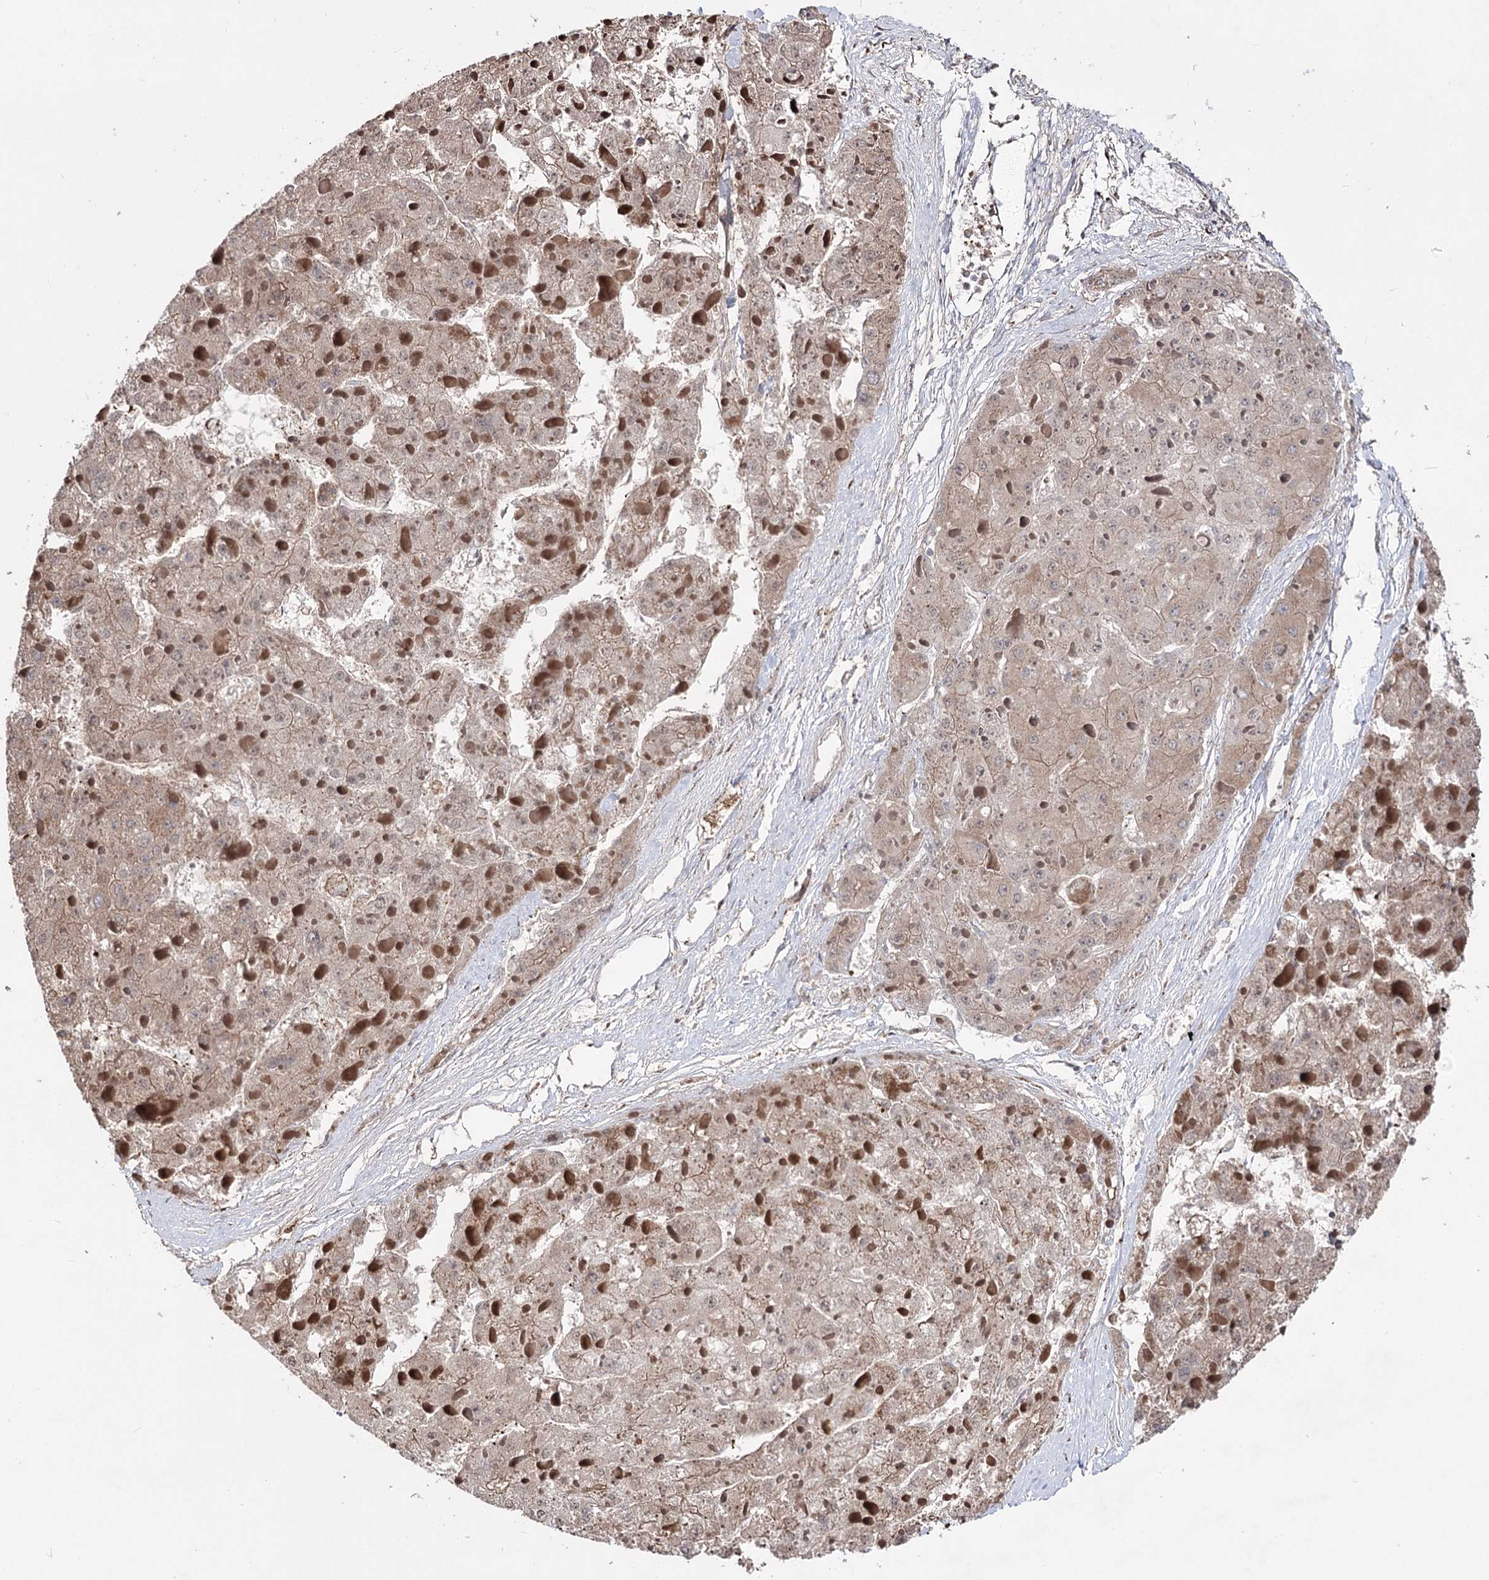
{"staining": {"intensity": "moderate", "quantity": "<25%", "location": "cytoplasmic/membranous"}, "tissue": "liver cancer", "cell_type": "Tumor cells", "image_type": "cancer", "snomed": [{"axis": "morphology", "description": "Carcinoma, Hepatocellular, NOS"}, {"axis": "topography", "description": "Liver"}], "caption": "The photomicrograph exhibits staining of liver cancer, revealing moderate cytoplasmic/membranous protein positivity (brown color) within tumor cells.", "gene": "ARHGAP20", "patient": {"sex": "female", "age": 73}}